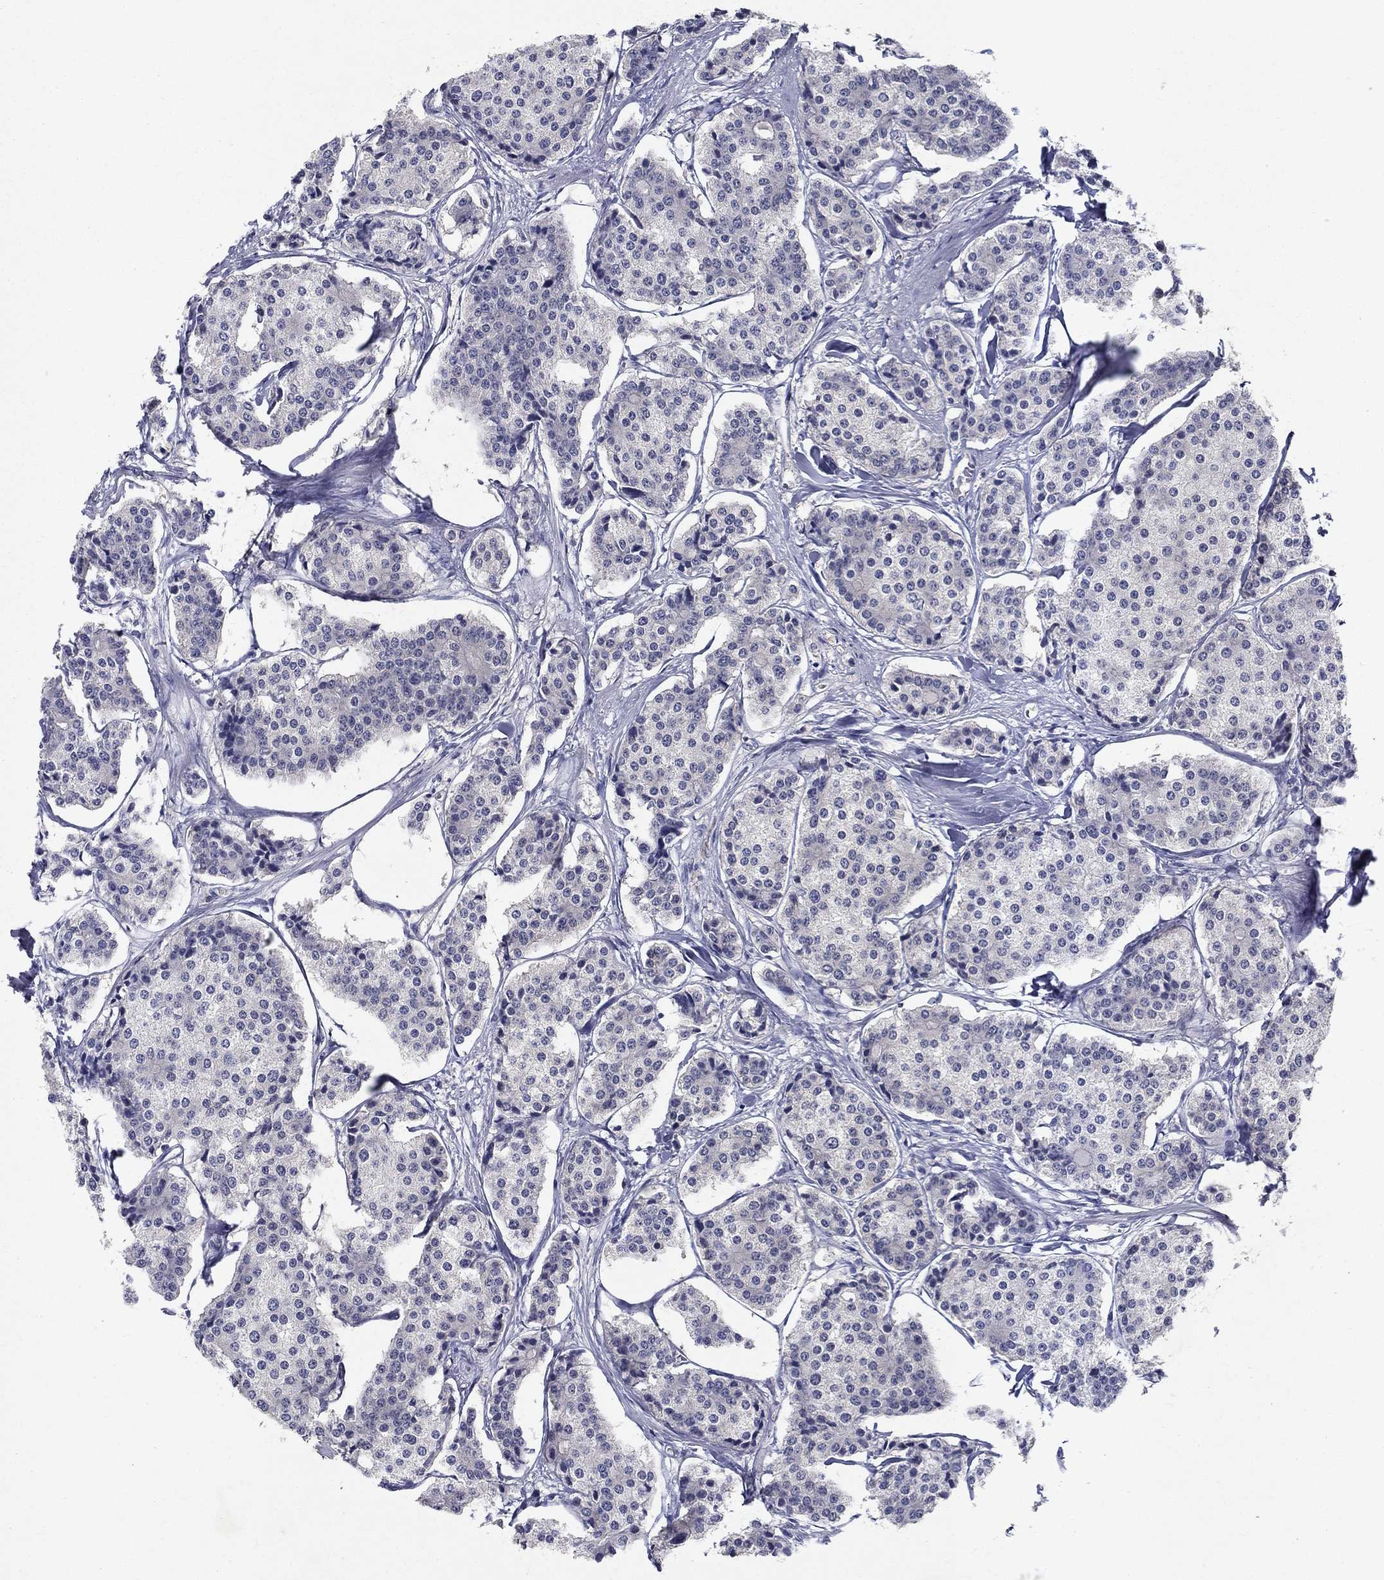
{"staining": {"intensity": "negative", "quantity": "none", "location": "none"}, "tissue": "carcinoid", "cell_type": "Tumor cells", "image_type": "cancer", "snomed": [{"axis": "morphology", "description": "Carcinoid, malignant, NOS"}, {"axis": "topography", "description": "Small intestine"}], "caption": "Malignant carcinoid was stained to show a protein in brown. There is no significant expression in tumor cells.", "gene": "GLTP", "patient": {"sex": "female", "age": 65}}